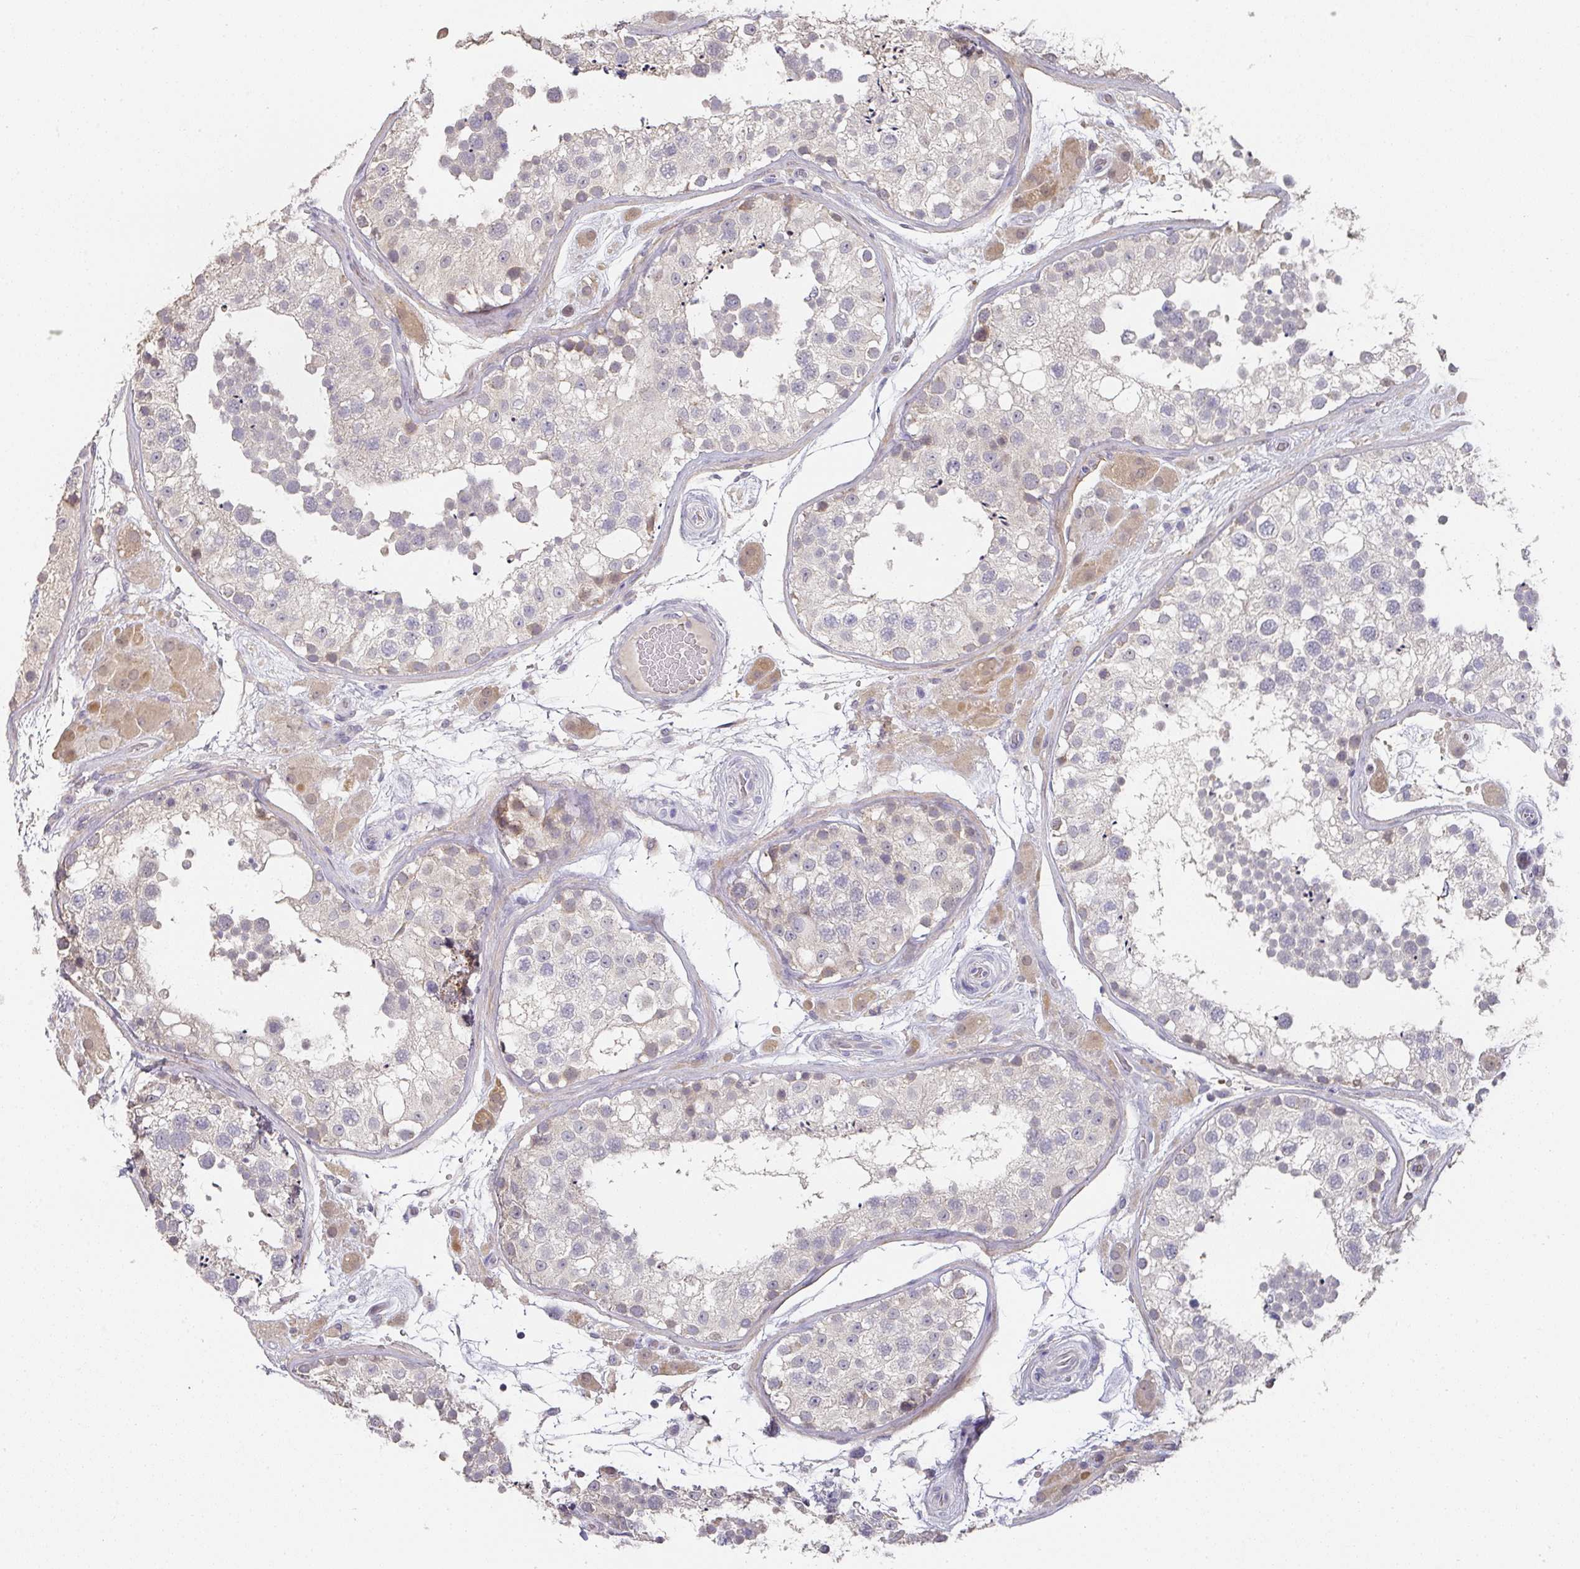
{"staining": {"intensity": "moderate", "quantity": "<25%", "location": "cytoplasmic/membranous,nuclear"}, "tissue": "testis", "cell_type": "Cells in seminiferous ducts", "image_type": "normal", "snomed": [{"axis": "morphology", "description": "Normal tissue, NOS"}, {"axis": "topography", "description": "Testis"}], "caption": "There is low levels of moderate cytoplasmic/membranous,nuclear positivity in cells in seminiferous ducts of benign testis, as demonstrated by immunohistochemical staining (brown color).", "gene": "FOXN4", "patient": {"sex": "male", "age": 26}}